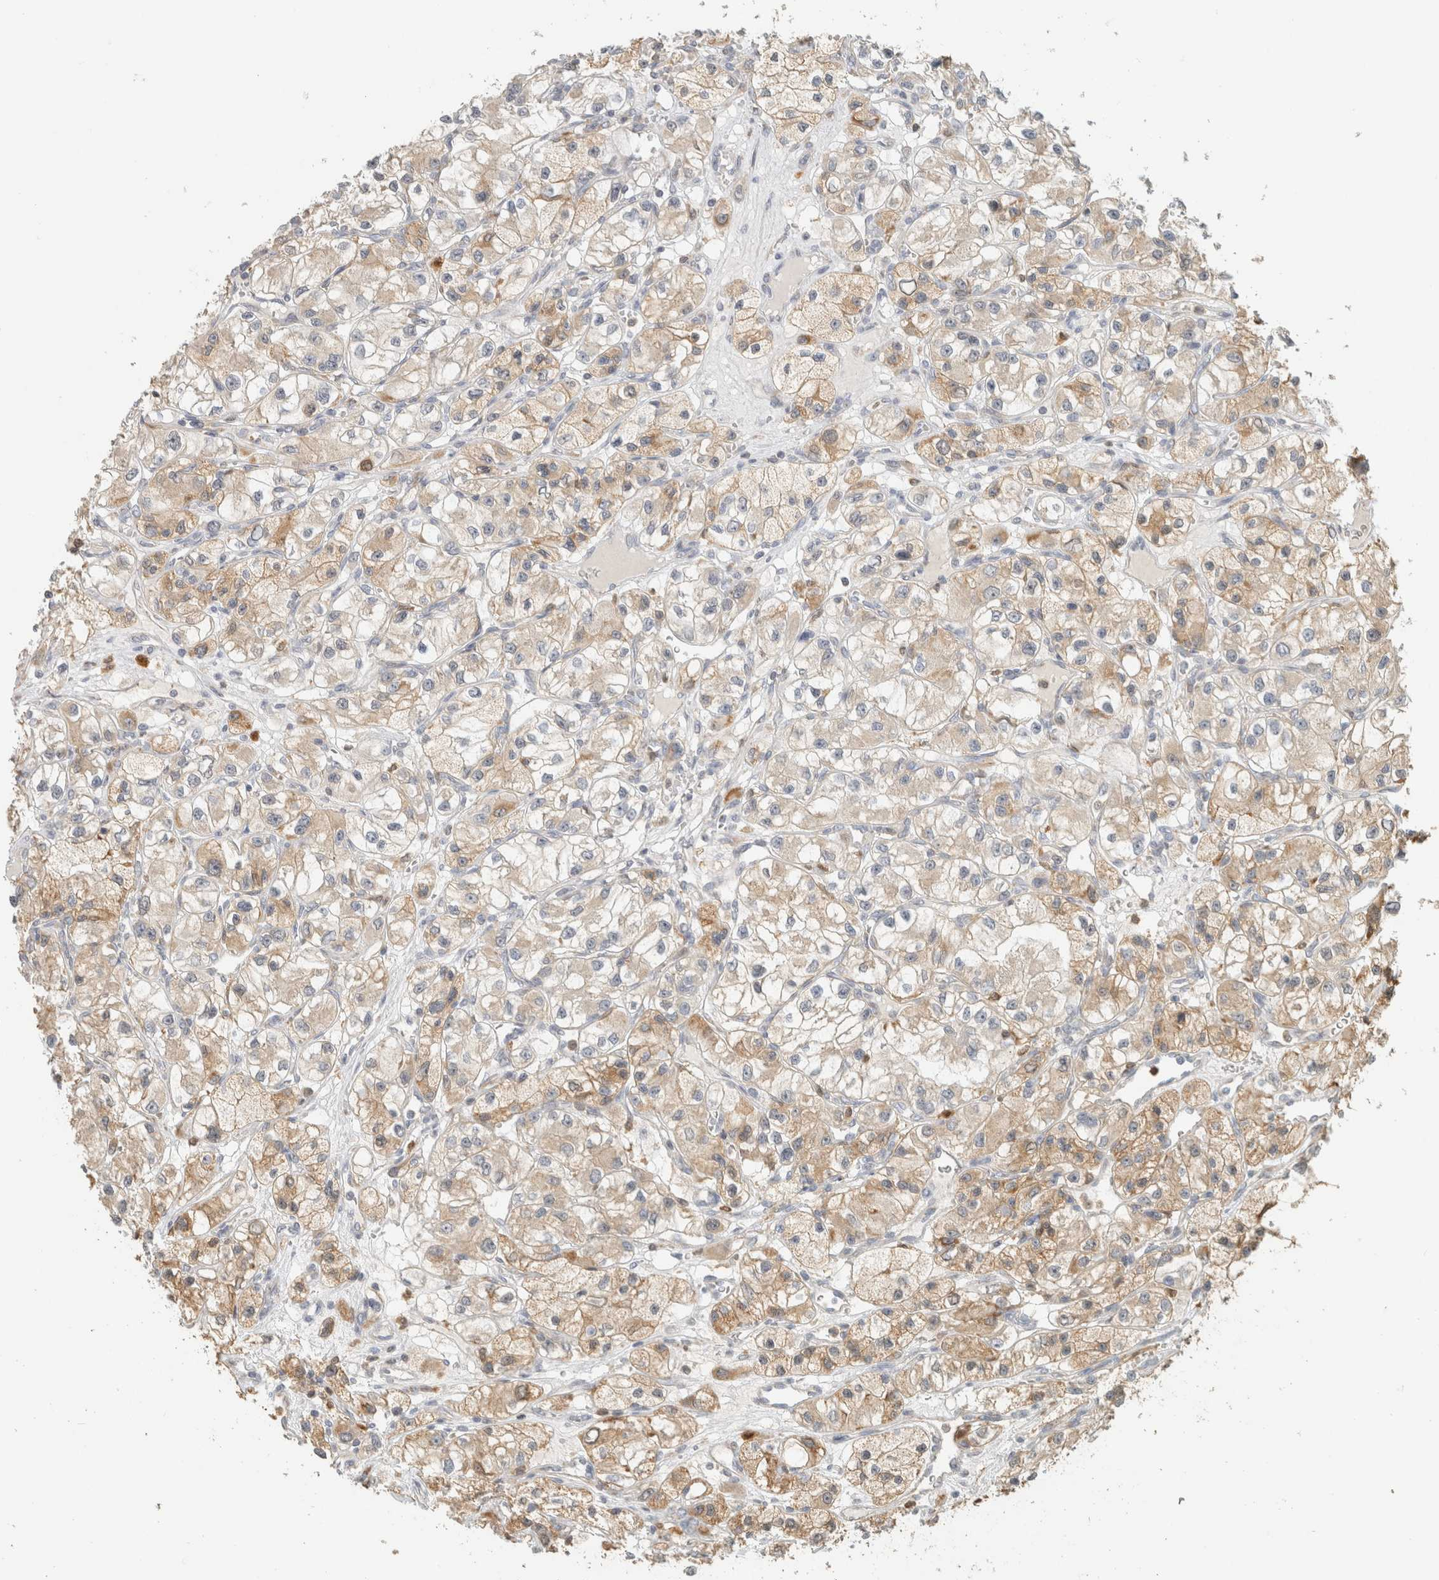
{"staining": {"intensity": "weak", "quantity": ">75%", "location": "cytoplasmic/membranous"}, "tissue": "renal cancer", "cell_type": "Tumor cells", "image_type": "cancer", "snomed": [{"axis": "morphology", "description": "Adenocarcinoma, NOS"}, {"axis": "topography", "description": "Kidney"}], "caption": "DAB immunohistochemical staining of human renal cancer demonstrates weak cytoplasmic/membranous protein staining in about >75% of tumor cells. (DAB (3,3'-diaminobenzidine) IHC with brightfield microscopy, high magnification).", "gene": "CAPG", "patient": {"sex": "female", "age": 57}}